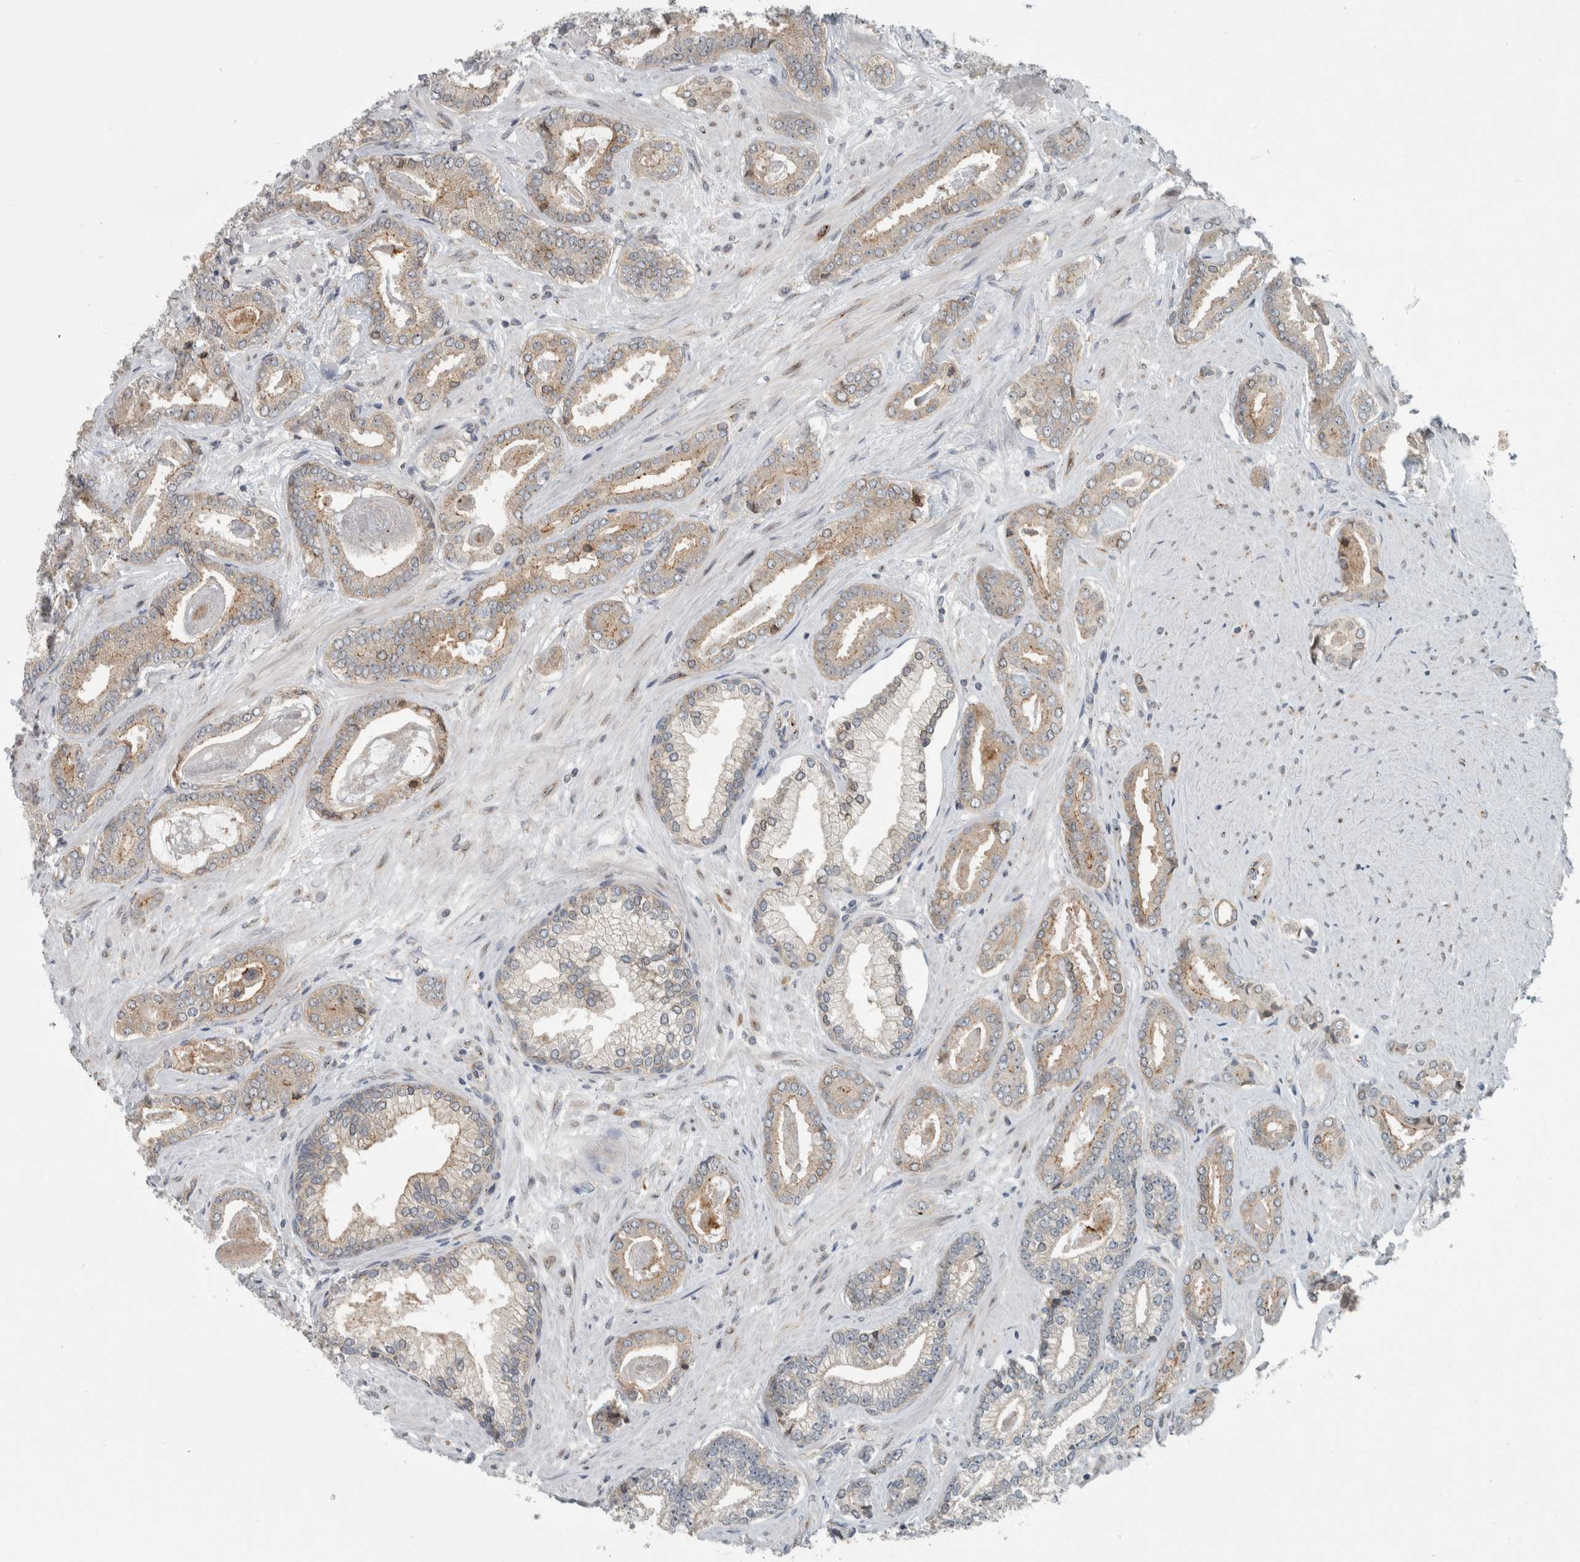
{"staining": {"intensity": "weak", "quantity": "25%-75%", "location": "cytoplasmic/membranous"}, "tissue": "prostate cancer", "cell_type": "Tumor cells", "image_type": "cancer", "snomed": [{"axis": "morphology", "description": "Adenocarcinoma, Low grade"}, {"axis": "topography", "description": "Prostate"}], "caption": "Tumor cells reveal low levels of weak cytoplasmic/membranous positivity in approximately 25%-75% of cells in human adenocarcinoma (low-grade) (prostate).", "gene": "KIF1C", "patient": {"sex": "male", "age": 71}}